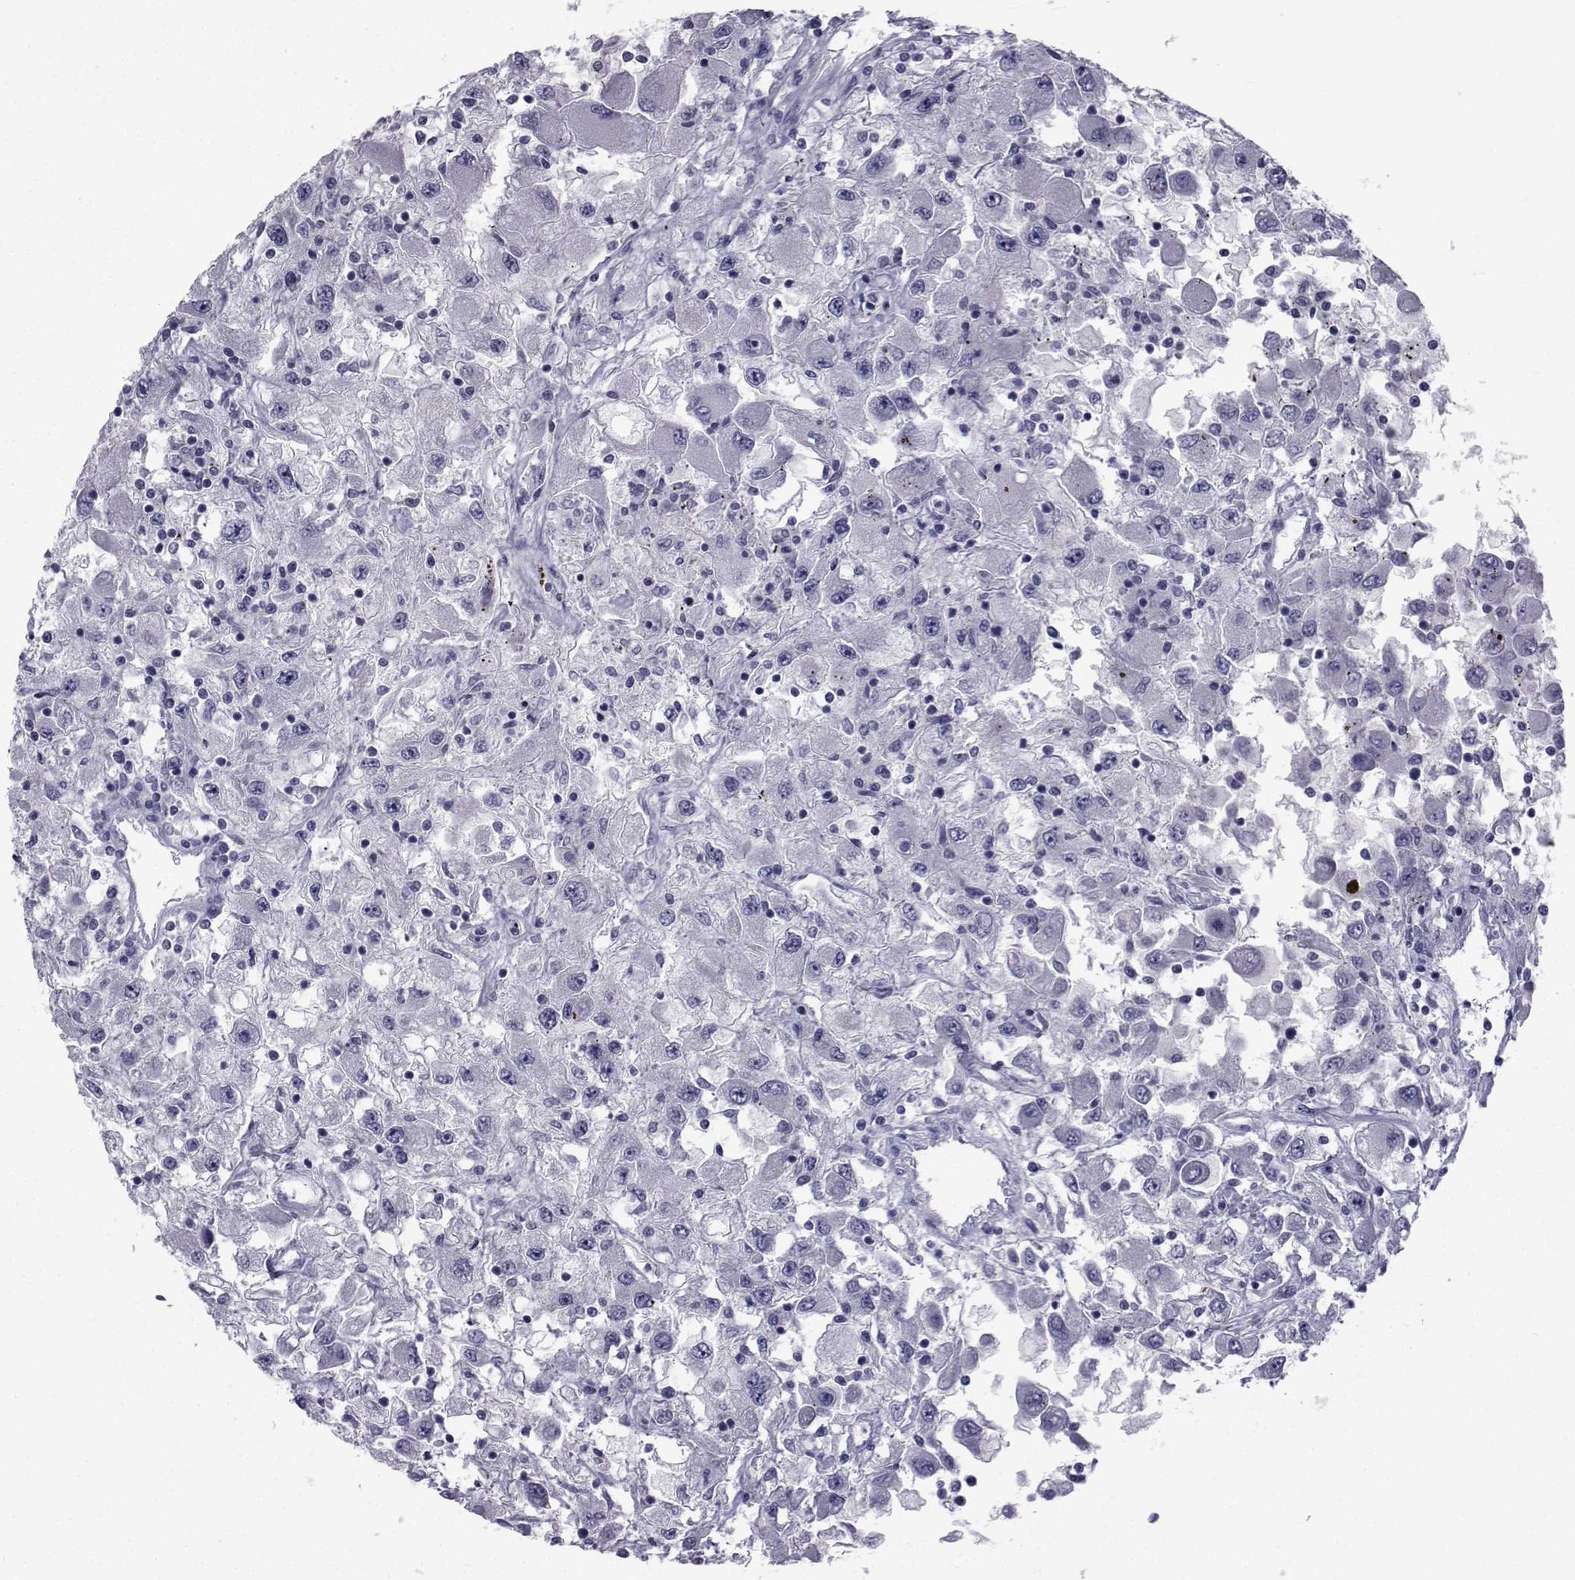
{"staining": {"intensity": "negative", "quantity": "none", "location": "none"}, "tissue": "renal cancer", "cell_type": "Tumor cells", "image_type": "cancer", "snomed": [{"axis": "morphology", "description": "Adenocarcinoma, NOS"}, {"axis": "topography", "description": "Kidney"}], "caption": "This image is of adenocarcinoma (renal) stained with IHC to label a protein in brown with the nuclei are counter-stained blue. There is no positivity in tumor cells. (DAB (3,3'-diaminobenzidine) IHC with hematoxylin counter stain).", "gene": "SLC30A10", "patient": {"sex": "female", "age": 67}}